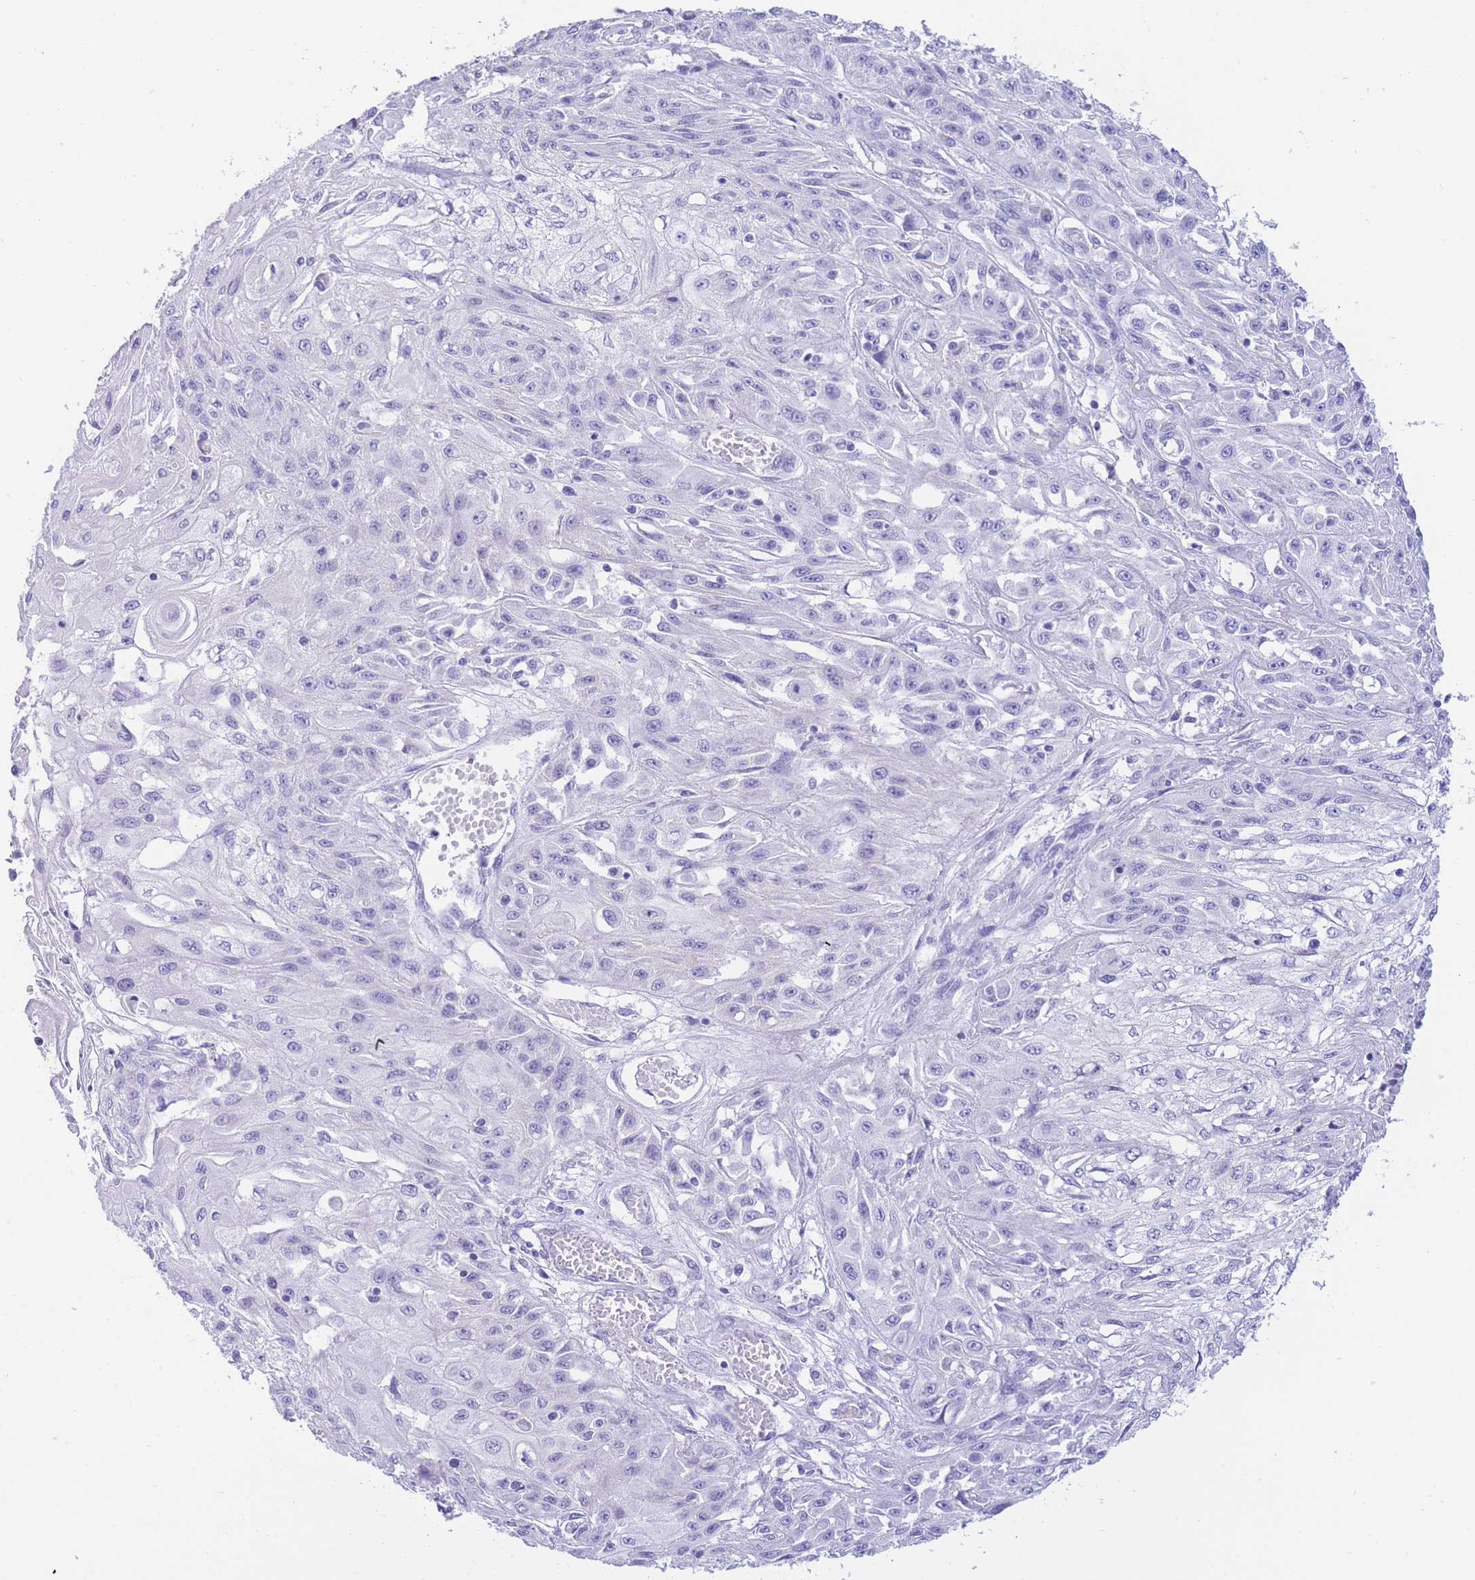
{"staining": {"intensity": "negative", "quantity": "none", "location": "none"}, "tissue": "skin cancer", "cell_type": "Tumor cells", "image_type": "cancer", "snomed": [{"axis": "morphology", "description": "Squamous cell carcinoma, NOS"}, {"axis": "morphology", "description": "Squamous cell carcinoma, metastatic, NOS"}, {"axis": "topography", "description": "Skin"}, {"axis": "topography", "description": "Lymph node"}], "caption": "The immunohistochemistry (IHC) histopathology image has no significant positivity in tumor cells of skin metastatic squamous cell carcinoma tissue.", "gene": "SULT1A1", "patient": {"sex": "male", "age": 75}}